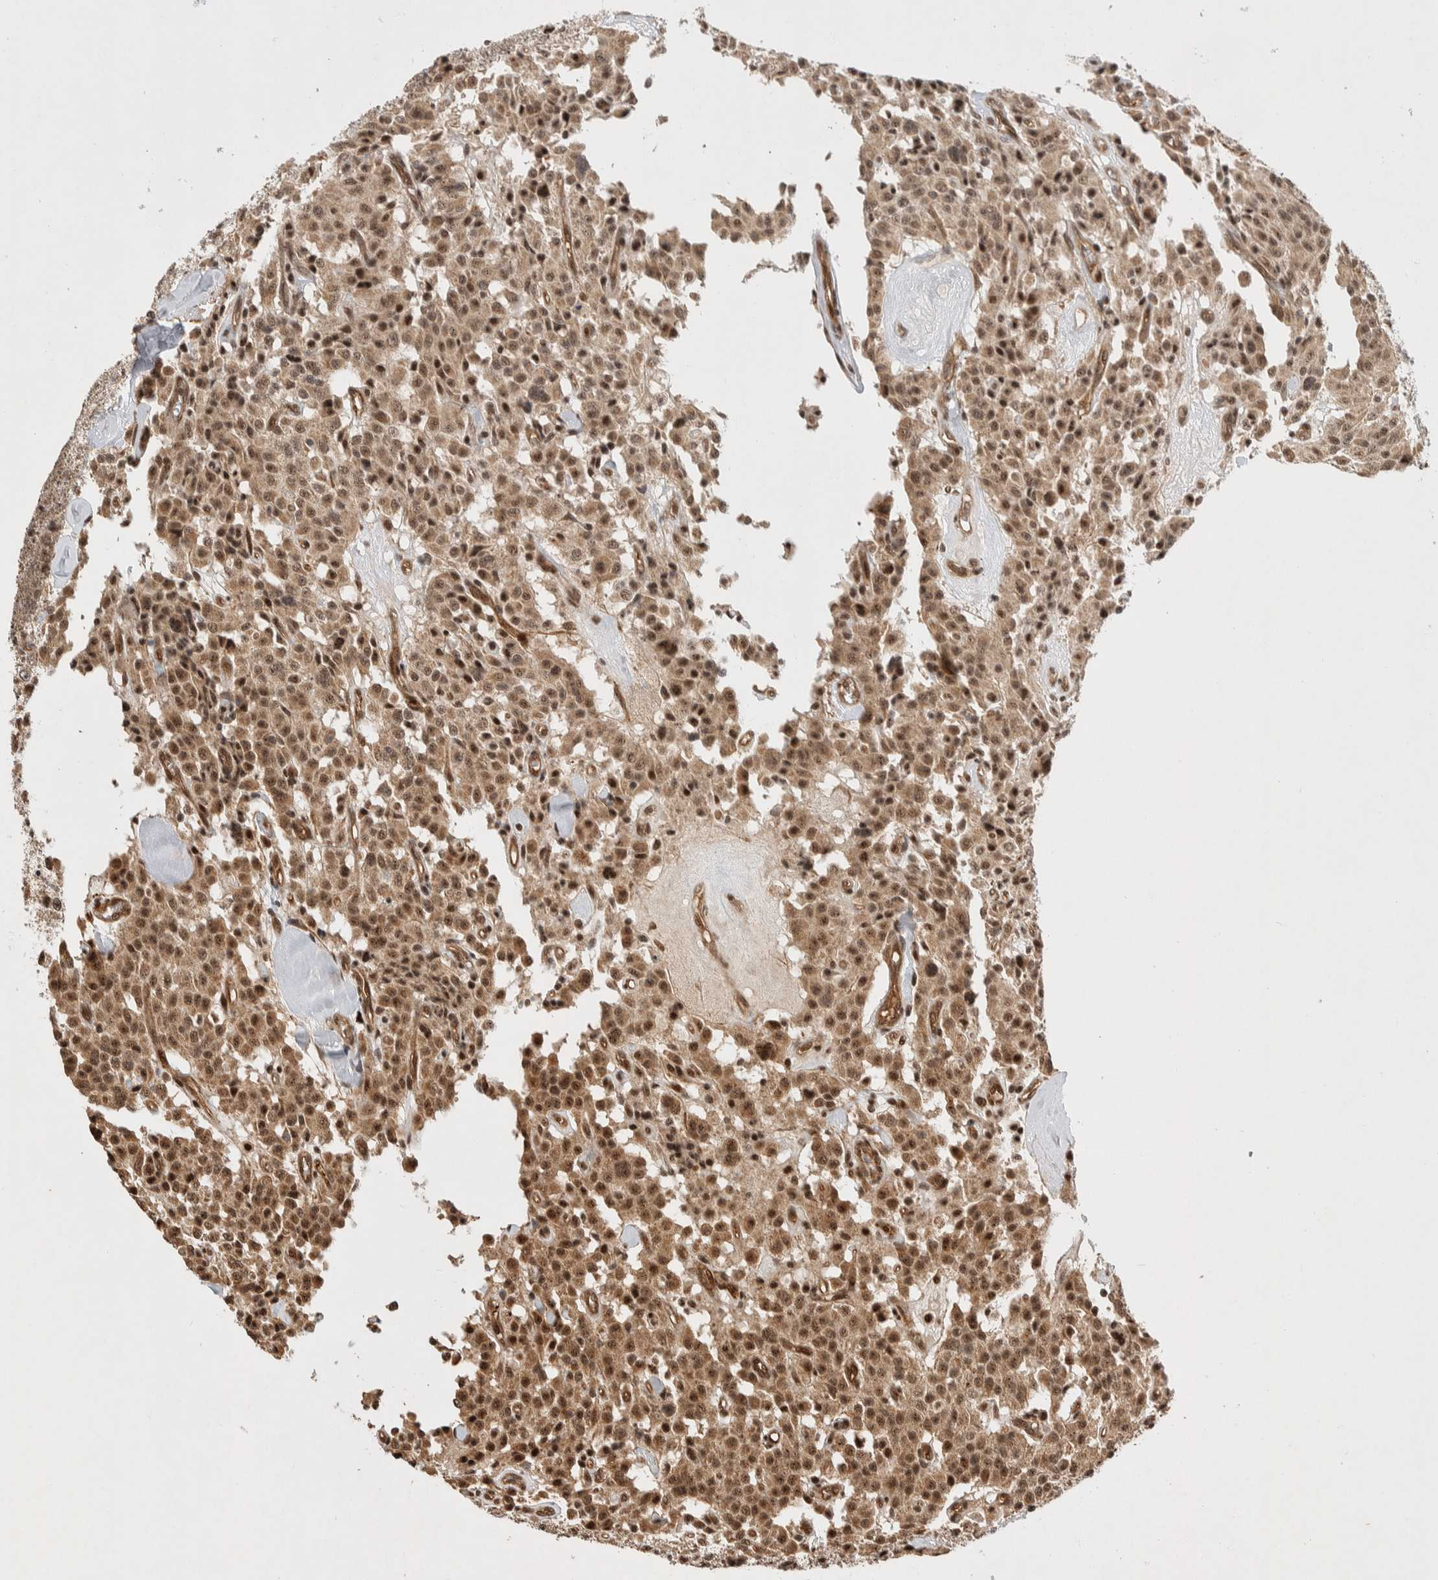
{"staining": {"intensity": "moderate", "quantity": ">75%", "location": "cytoplasmic/membranous,nuclear"}, "tissue": "carcinoid", "cell_type": "Tumor cells", "image_type": "cancer", "snomed": [{"axis": "morphology", "description": "Carcinoid, malignant, NOS"}, {"axis": "topography", "description": "Lung"}], "caption": "Immunohistochemistry (IHC) of human carcinoid (malignant) demonstrates medium levels of moderate cytoplasmic/membranous and nuclear positivity in approximately >75% of tumor cells. (IHC, brightfield microscopy, high magnification).", "gene": "TOR1B", "patient": {"sex": "male", "age": 30}}